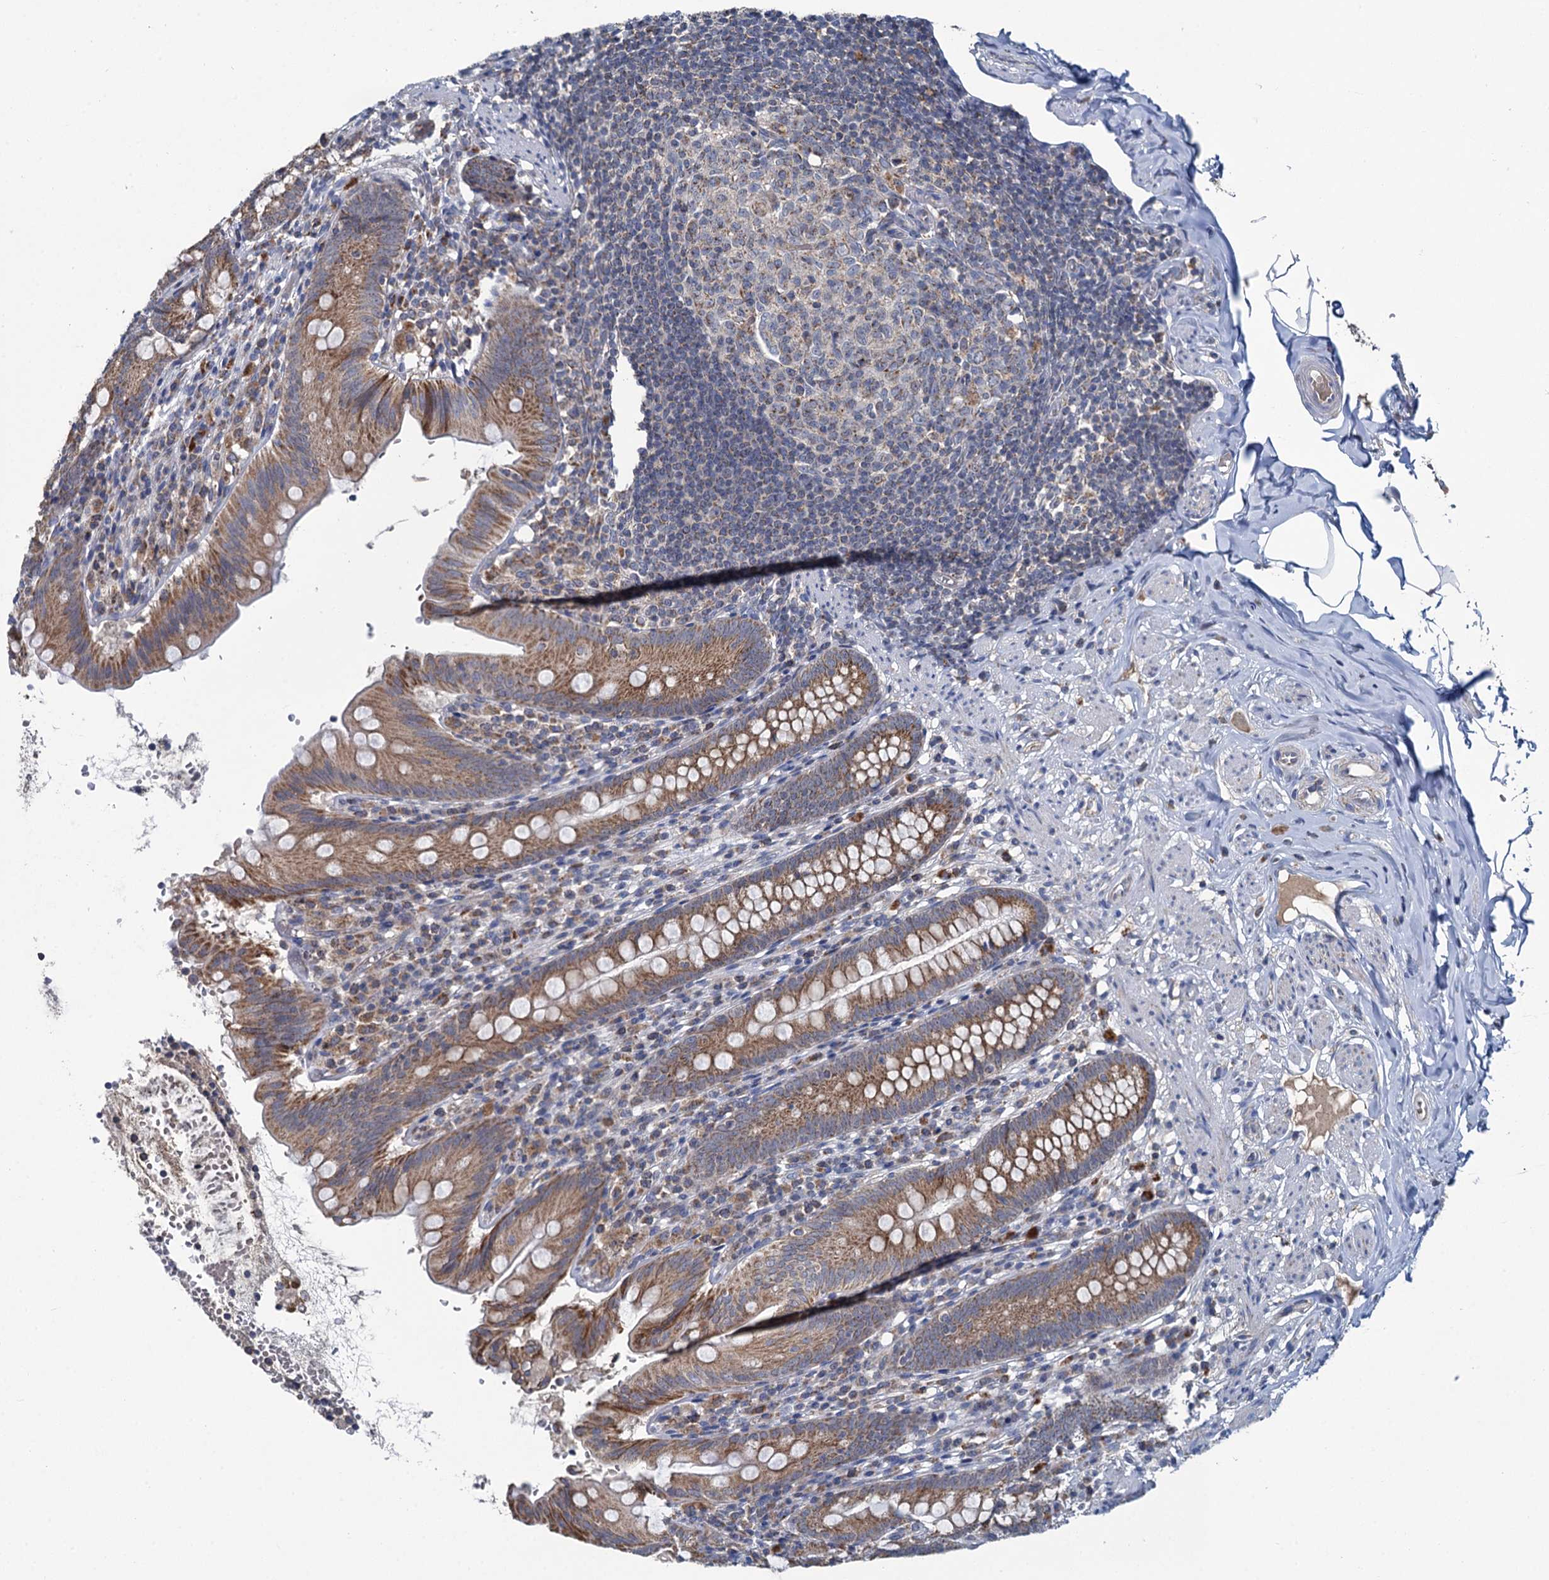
{"staining": {"intensity": "moderate", "quantity": ">75%", "location": "cytoplasmic/membranous"}, "tissue": "appendix", "cell_type": "Glandular cells", "image_type": "normal", "snomed": [{"axis": "morphology", "description": "Normal tissue, NOS"}, {"axis": "topography", "description": "Appendix"}], "caption": "The photomicrograph reveals a brown stain indicating the presence of a protein in the cytoplasmic/membranous of glandular cells in appendix.", "gene": "METTL4", "patient": {"sex": "male", "age": 55}}